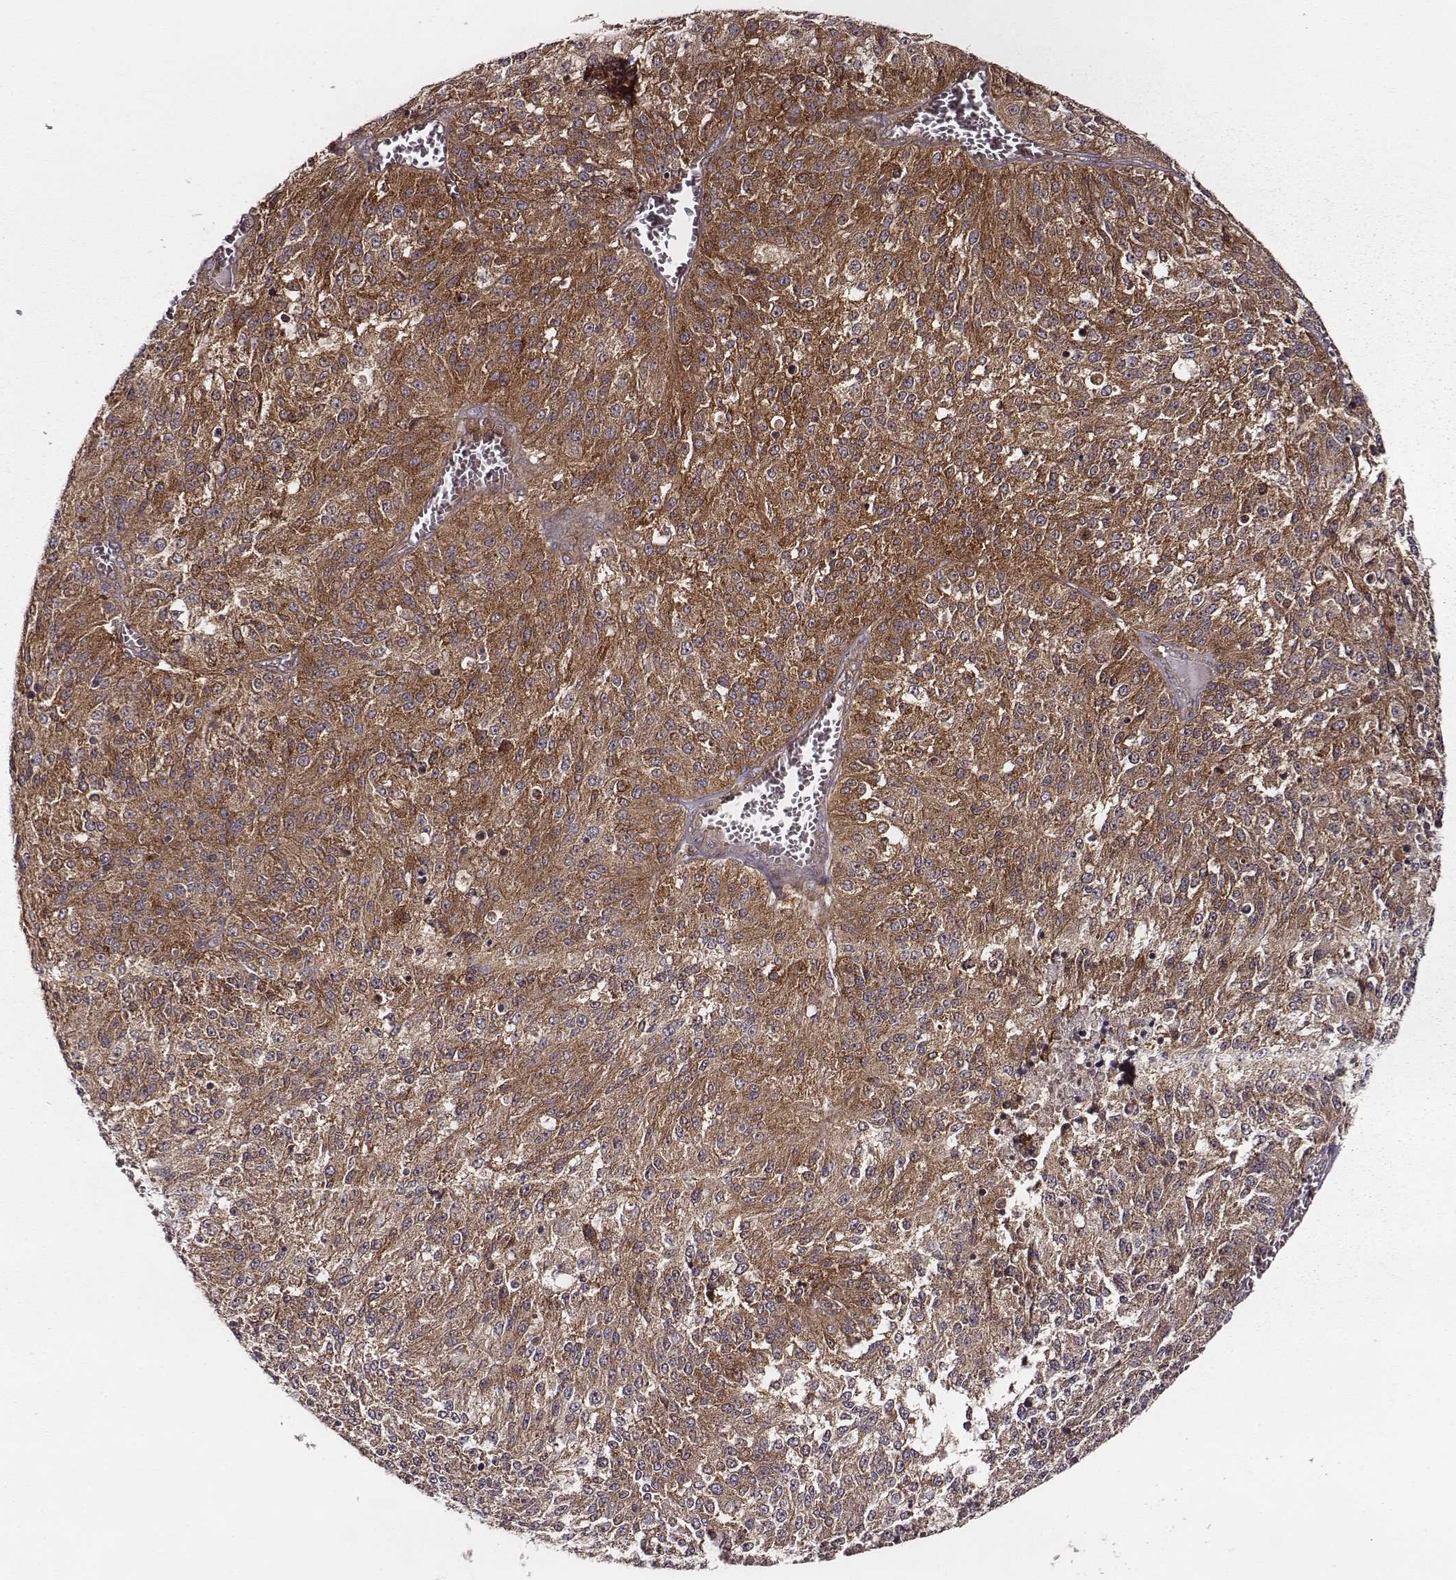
{"staining": {"intensity": "moderate", "quantity": ">75%", "location": "cytoplasmic/membranous"}, "tissue": "melanoma", "cell_type": "Tumor cells", "image_type": "cancer", "snomed": [{"axis": "morphology", "description": "Malignant melanoma, Metastatic site"}, {"axis": "topography", "description": "Lymph node"}], "caption": "An immunohistochemistry image of neoplastic tissue is shown. Protein staining in brown labels moderate cytoplasmic/membranous positivity in malignant melanoma (metastatic site) within tumor cells.", "gene": "VPS26A", "patient": {"sex": "female", "age": 64}}